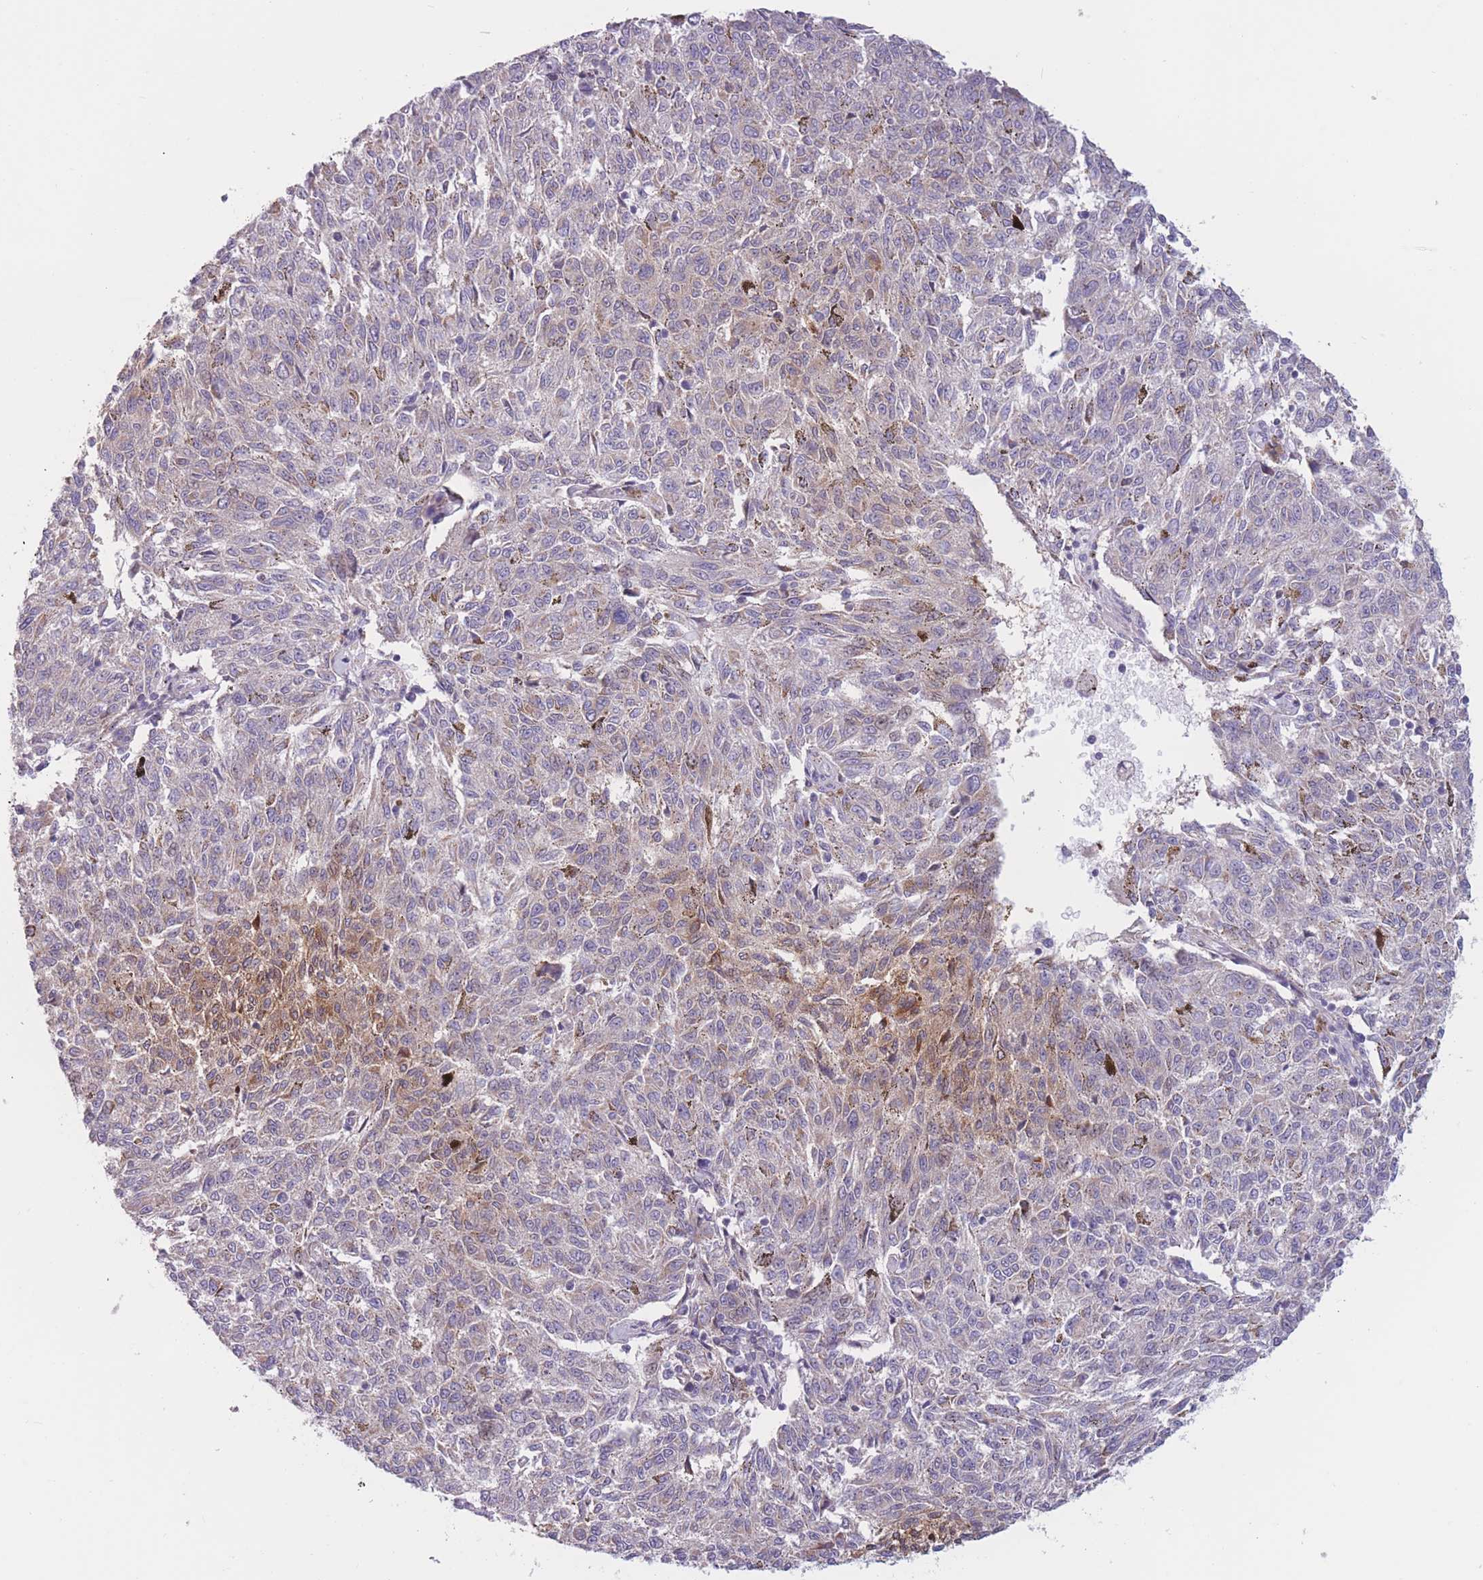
{"staining": {"intensity": "moderate", "quantity": "<25%", "location": "cytoplasmic/membranous"}, "tissue": "melanoma", "cell_type": "Tumor cells", "image_type": "cancer", "snomed": [{"axis": "morphology", "description": "Malignant melanoma, NOS"}, {"axis": "topography", "description": "Skin"}], "caption": "Tumor cells display low levels of moderate cytoplasmic/membranous staining in approximately <25% of cells in malignant melanoma. The staining was performed using DAB (3,3'-diaminobenzidine) to visualize the protein expression in brown, while the nuclei were stained in blue with hematoxylin (Magnification: 20x).", "gene": "PDE4A", "patient": {"sex": "female", "age": 72}}